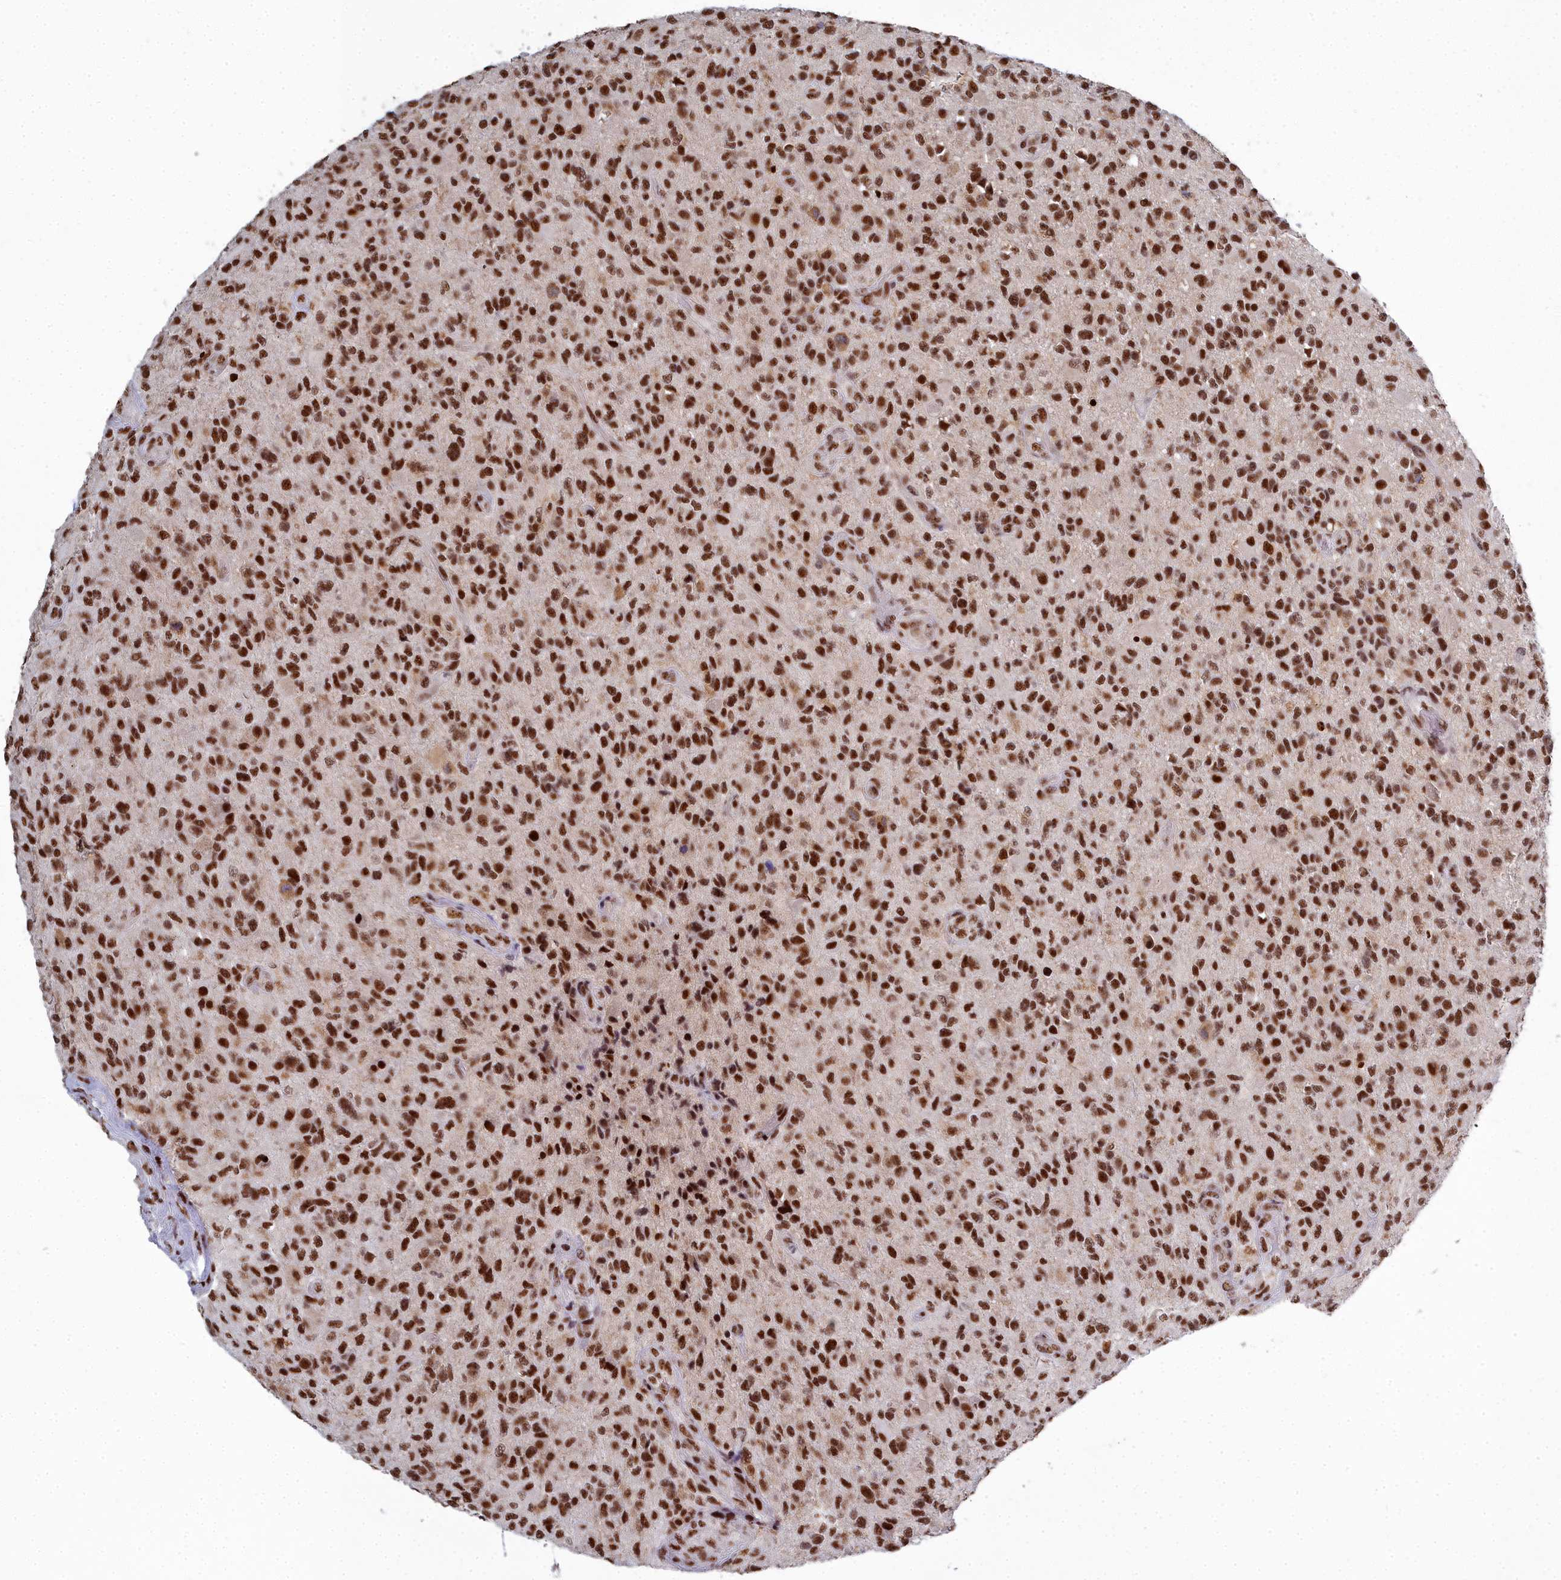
{"staining": {"intensity": "strong", "quantity": ">75%", "location": "nuclear"}, "tissue": "glioma", "cell_type": "Tumor cells", "image_type": "cancer", "snomed": [{"axis": "morphology", "description": "Glioma, malignant, High grade"}, {"axis": "topography", "description": "Brain"}], "caption": "IHC of glioma demonstrates high levels of strong nuclear expression in about >75% of tumor cells.", "gene": "SF3B3", "patient": {"sex": "male", "age": 47}}